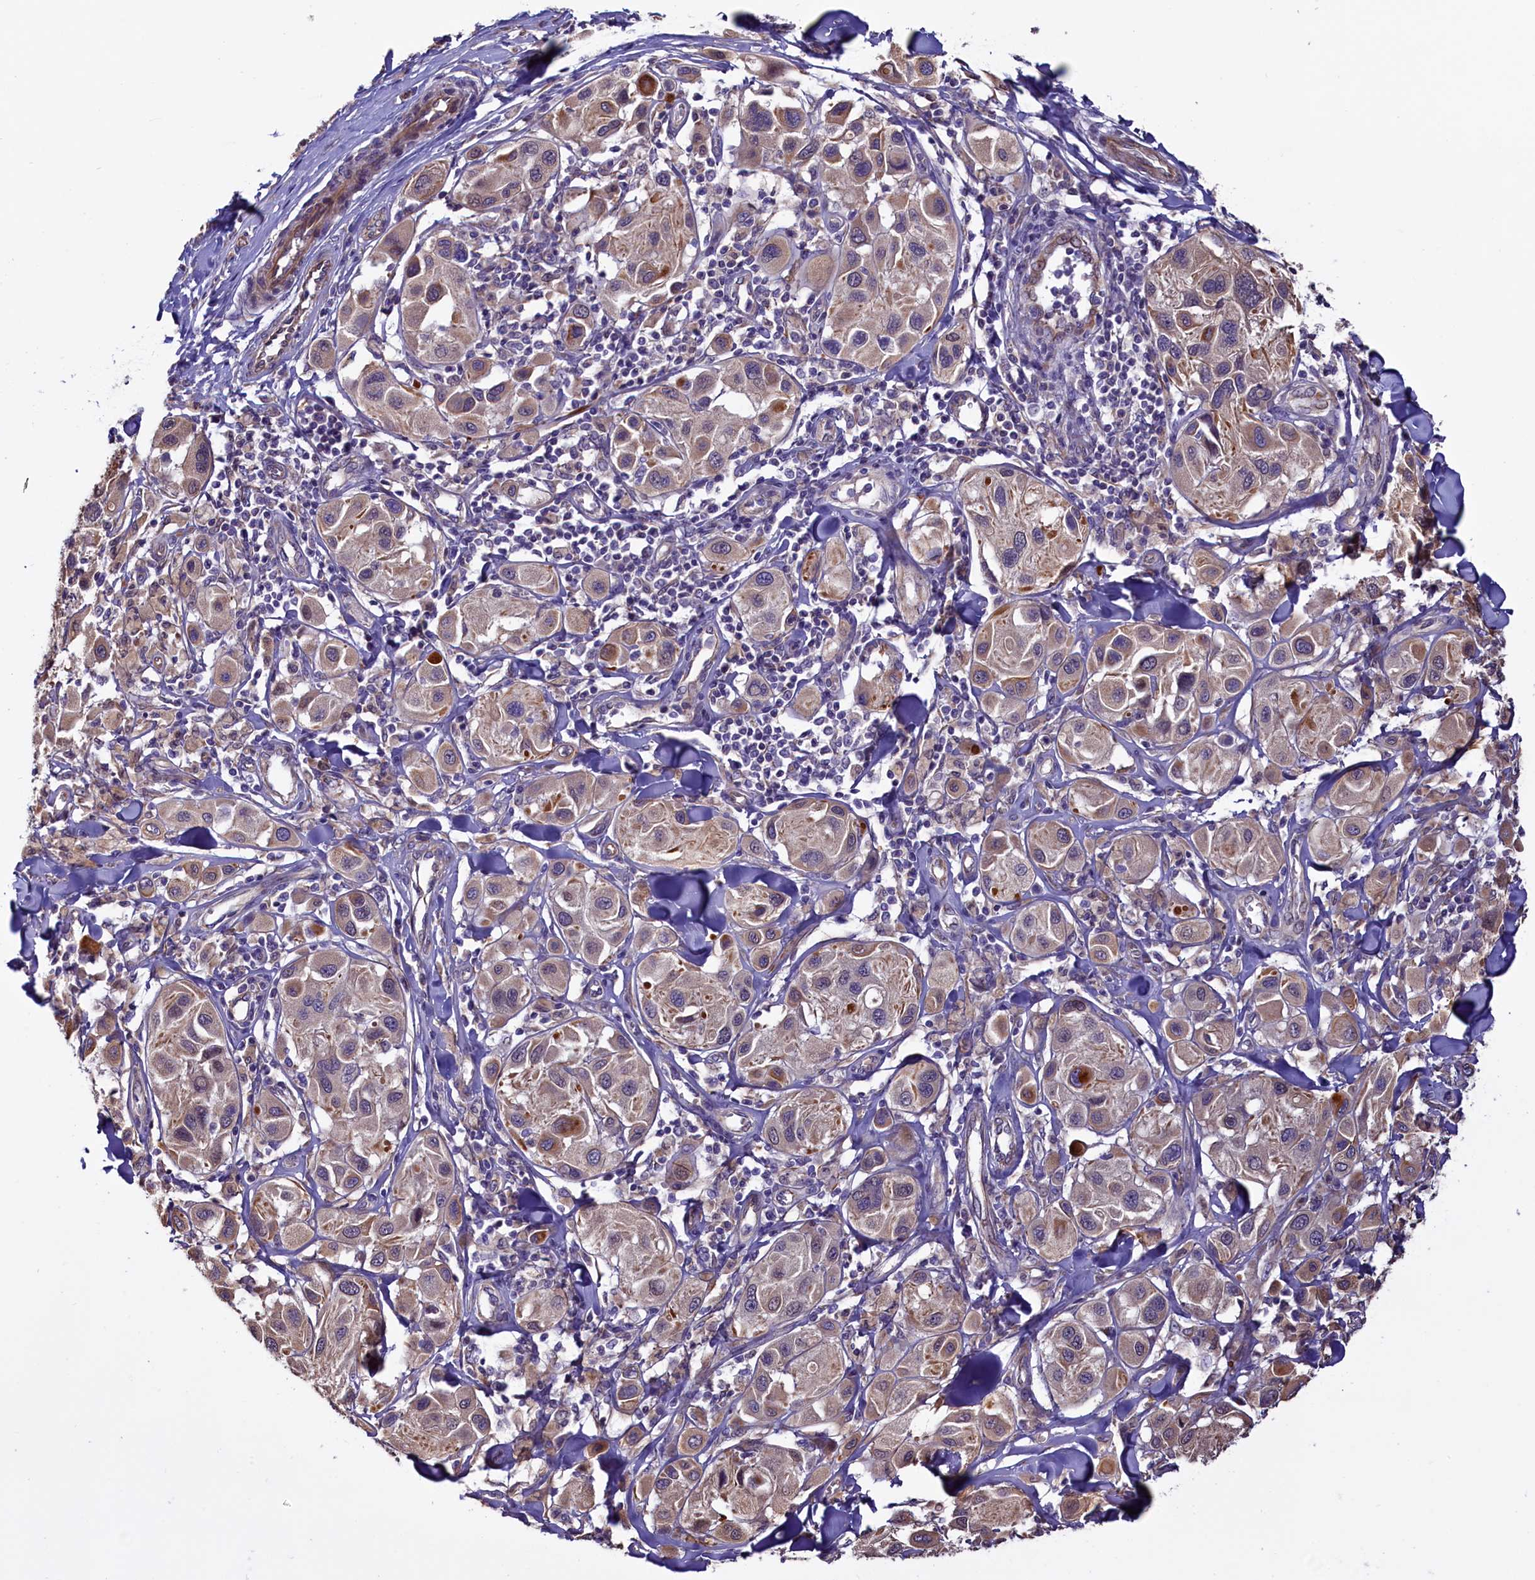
{"staining": {"intensity": "moderate", "quantity": "25%-75%", "location": "cytoplasmic/membranous"}, "tissue": "melanoma", "cell_type": "Tumor cells", "image_type": "cancer", "snomed": [{"axis": "morphology", "description": "Malignant melanoma, Metastatic site"}, {"axis": "topography", "description": "Skin"}], "caption": "IHC micrograph of neoplastic tissue: human malignant melanoma (metastatic site) stained using IHC demonstrates medium levels of moderate protein expression localized specifically in the cytoplasmic/membranous of tumor cells, appearing as a cytoplasmic/membranous brown color.", "gene": "PDILT", "patient": {"sex": "male", "age": 41}}